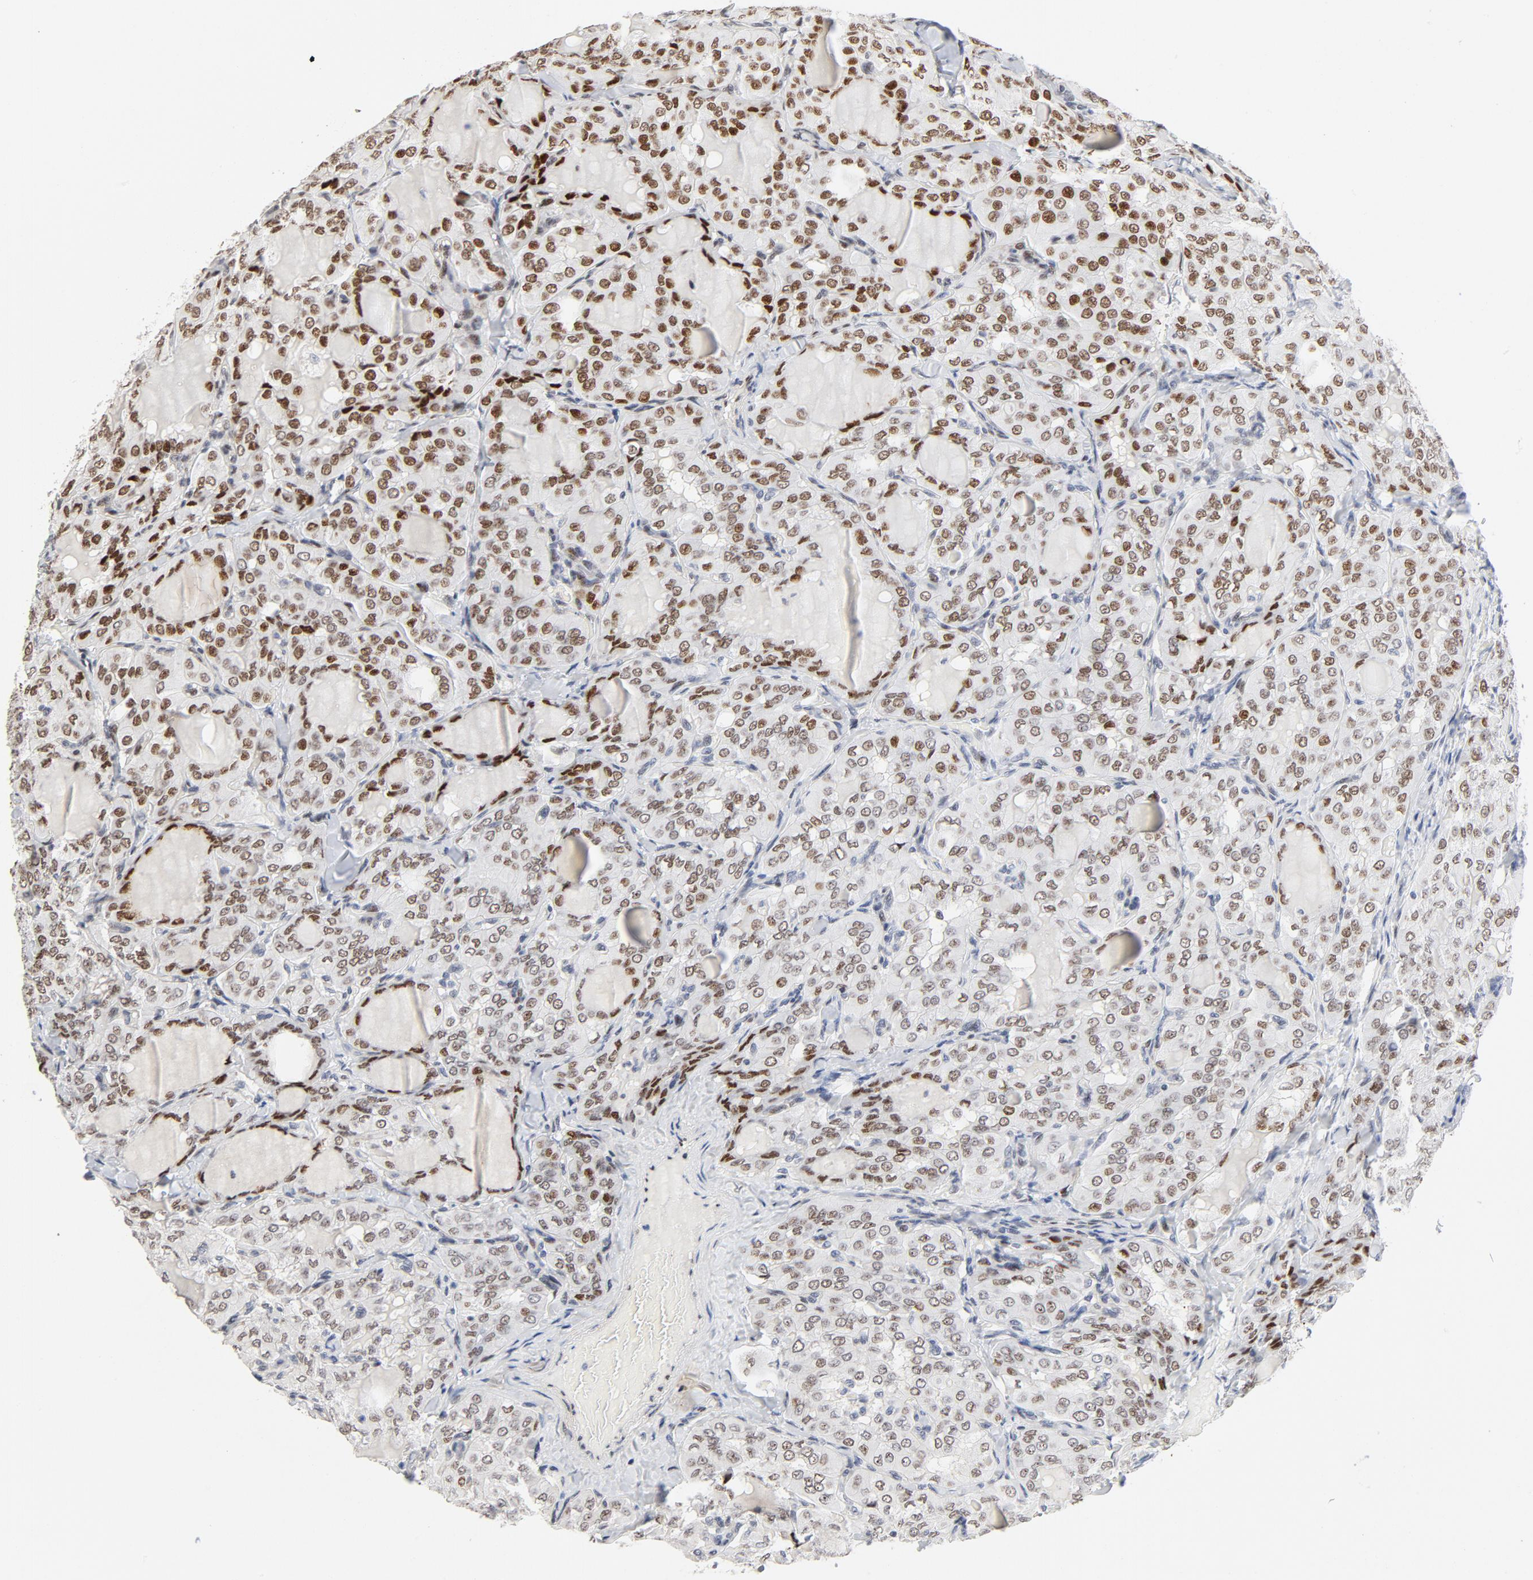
{"staining": {"intensity": "moderate", "quantity": ">75%", "location": "nuclear"}, "tissue": "thyroid cancer", "cell_type": "Tumor cells", "image_type": "cancer", "snomed": [{"axis": "morphology", "description": "Papillary adenocarcinoma, NOS"}, {"axis": "topography", "description": "Thyroid gland"}], "caption": "The micrograph shows immunohistochemical staining of papillary adenocarcinoma (thyroid). There is moderate nuclear staining is appreciated in about >75% of tumor cells. (DAB = brown stain, brightfield microscopy at high magnification).", "gene": "GTF2I", "patient": {"sex": "male", "age": 20}}